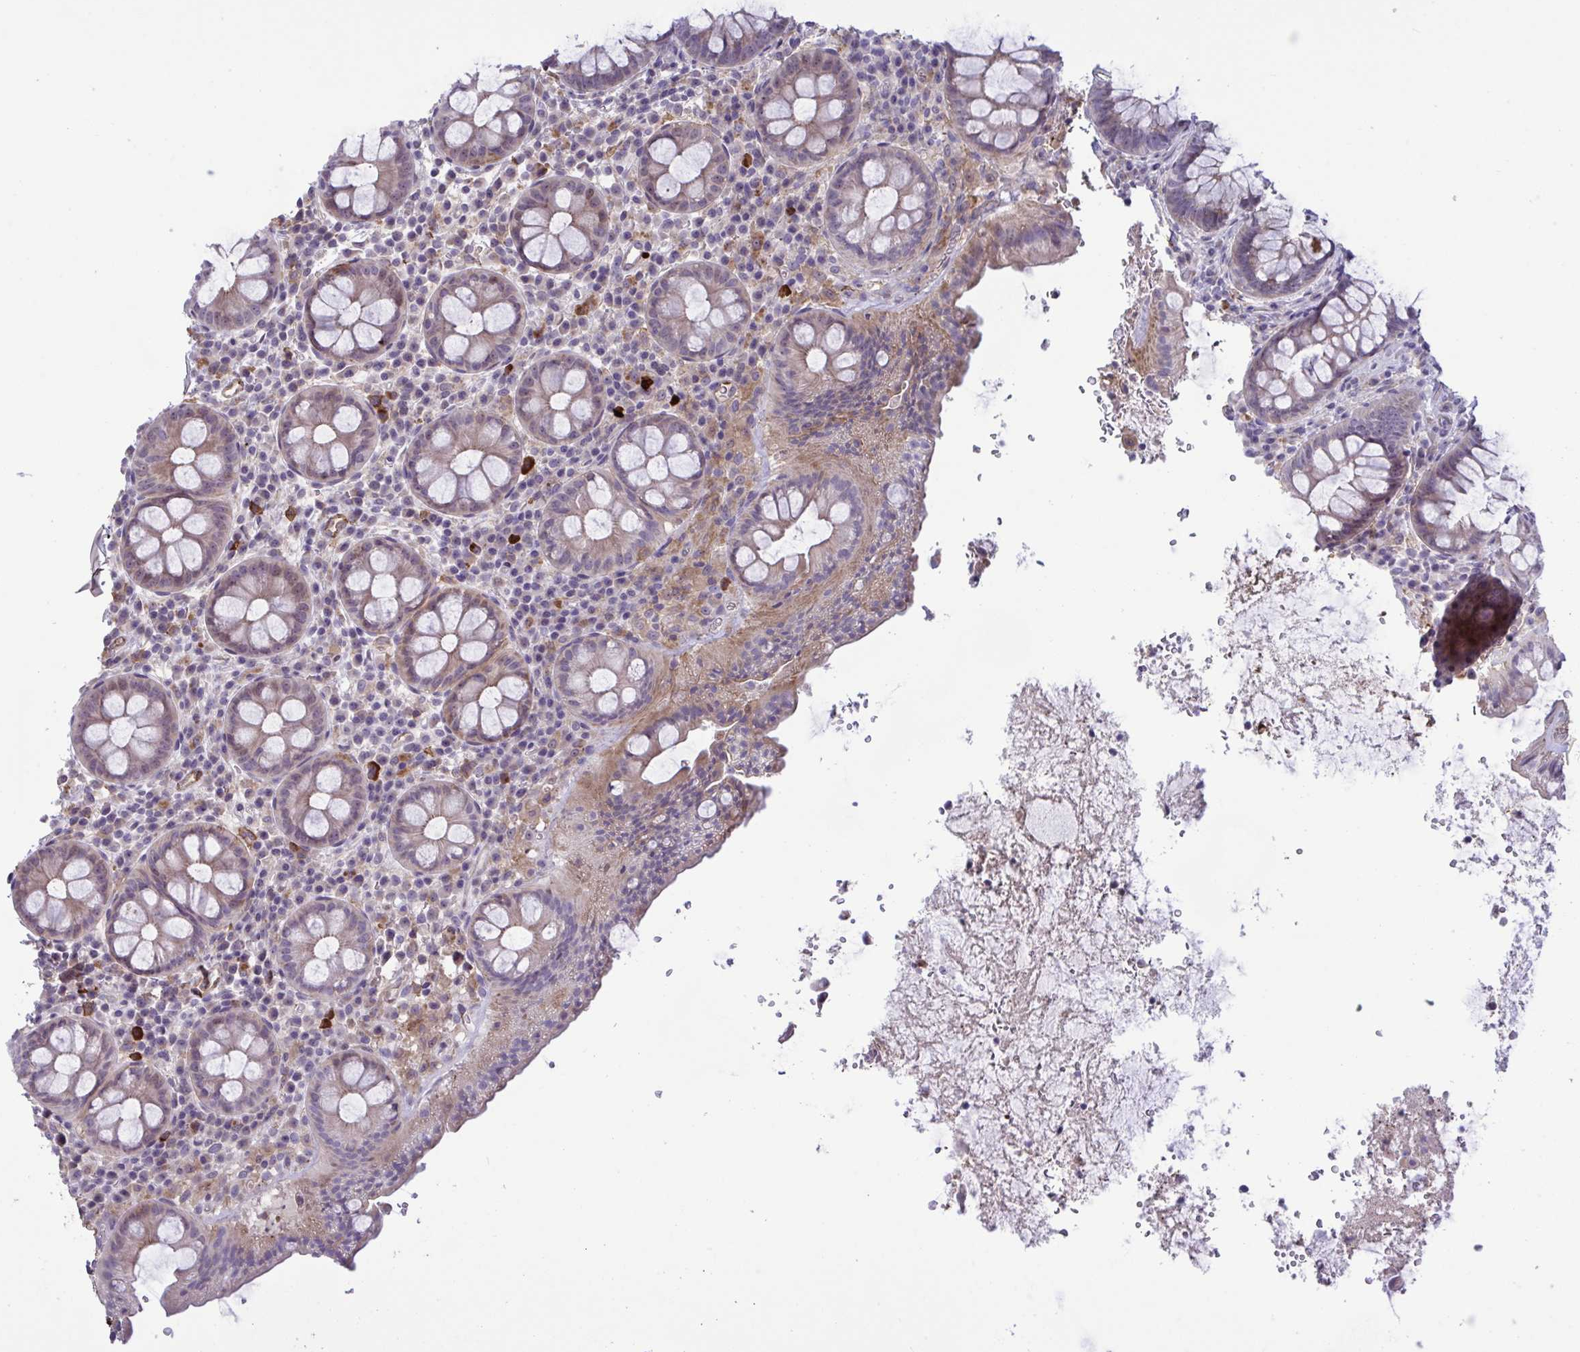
{"staining": {"intensity": "weak", "quantity": "25%-75%", "location": "cytoplasmic/membranous"}, "tissue": "rectum", "cell_type": "Glandular cells", "image_type": "normal", "snomed": [{"axis": "morphology", "description": "Normal tissue, NOS"}, {"axis": "topography", "description": "Rectum"}], "caption": "IHC photomicrograph of benign rectum: rectum stained using immunohistochemistry (IHC) exhibits low levels of weak protein expression localized specifically in the cytoplasmic/membranous of glandular cells, appearing as a cytoplasmic/membranous brown color.", "gene": "CD101", "patient": {"sex": "female", "age": 69}}